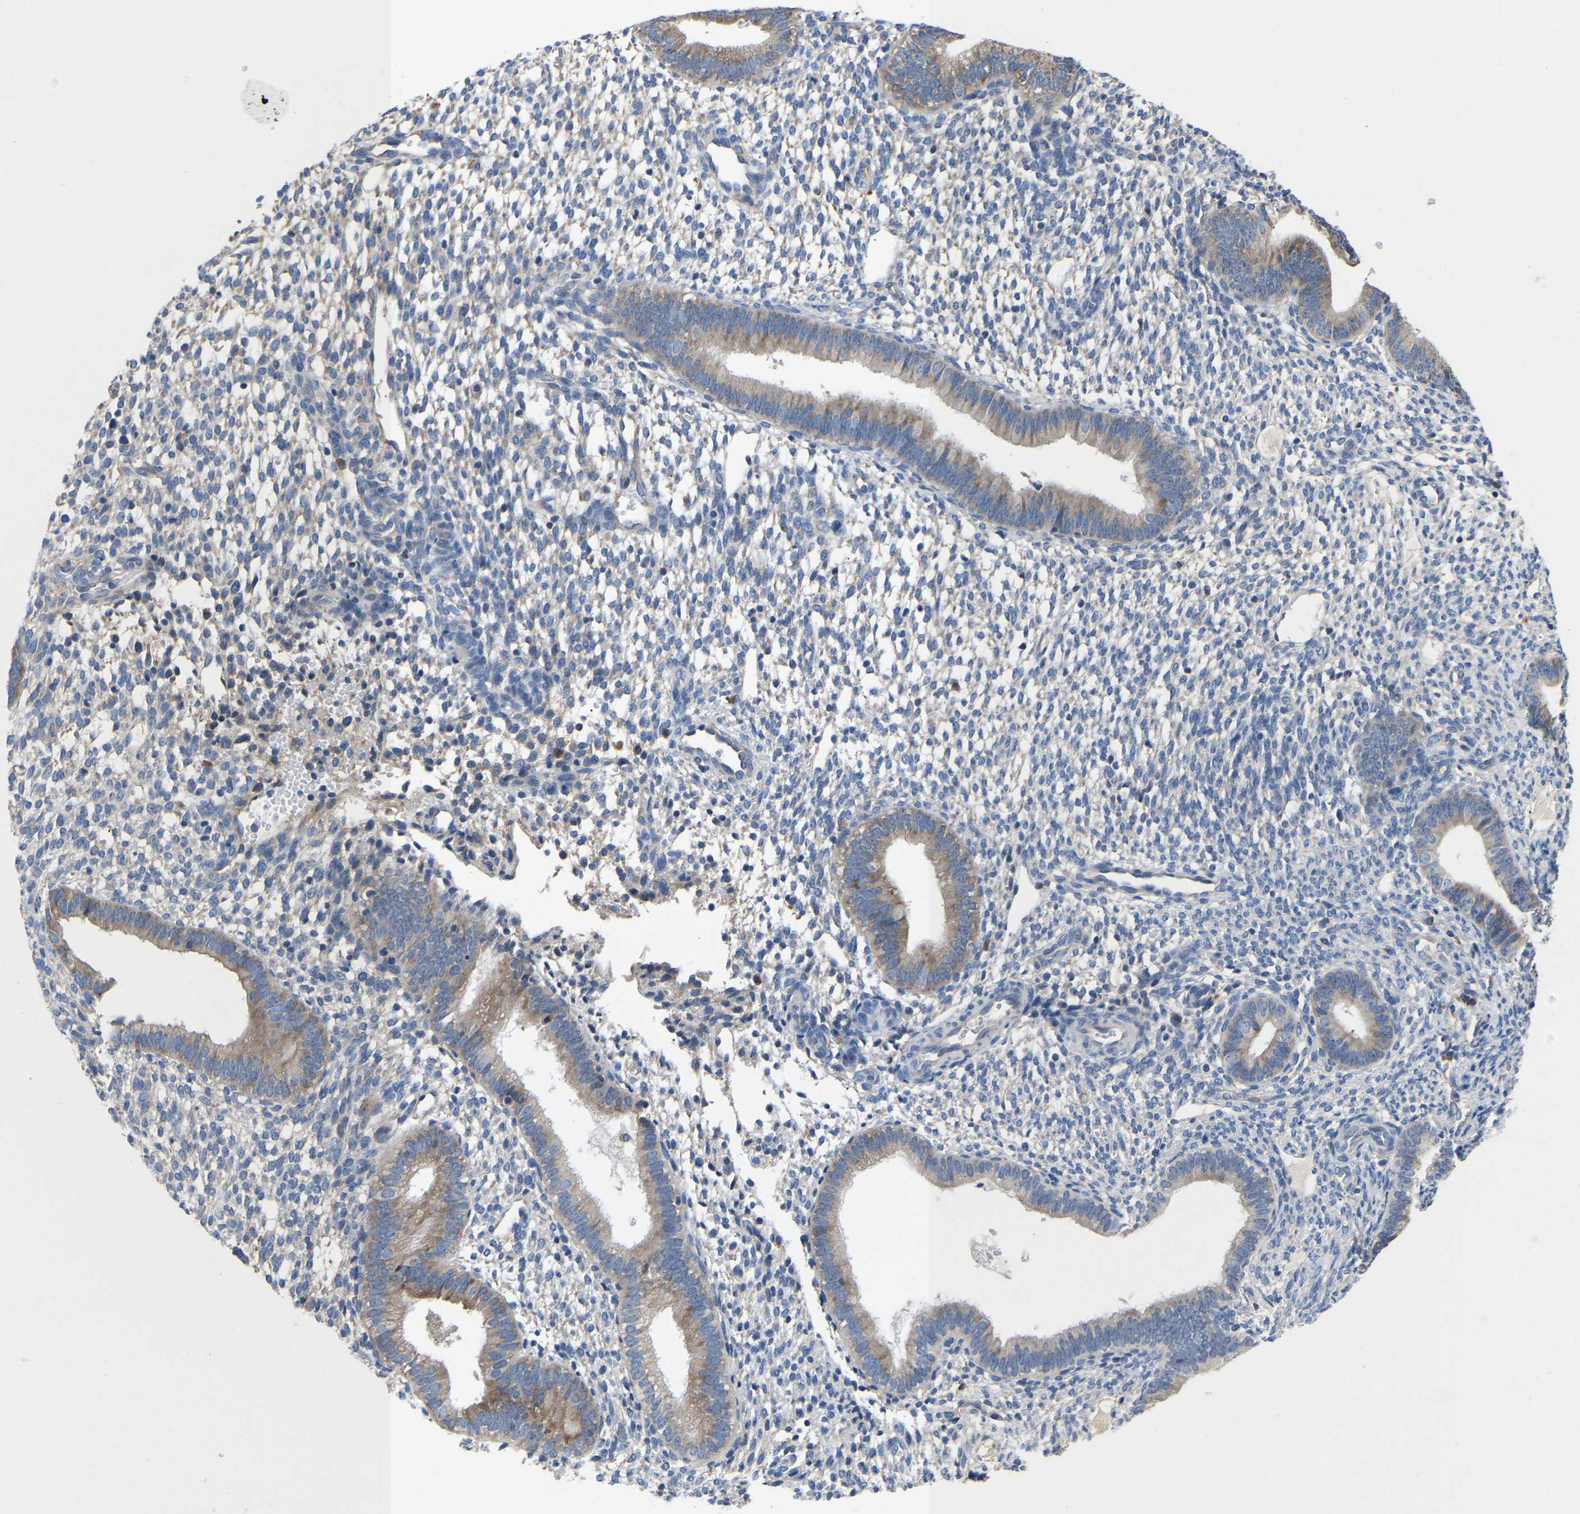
{"staining": {"intensity": "negative", "quantity": "none", "location": "none"}, "tissue": "endometrium", "cell_type": "Cells in endometrial stroma", "image_type": "normal", "snomed": [{"axis": "morphology", "description": "Normal tissue, NOS"}, {"axis": "topography", "description": "Endometrium"}], "caption": "The micrograph displays no staining of cells in endometrial stroma in unremarkable endometrium. Nuclei are stained in blue.", "gene": "ABCA10", "patient": {"sex": "female", "age": 46}}